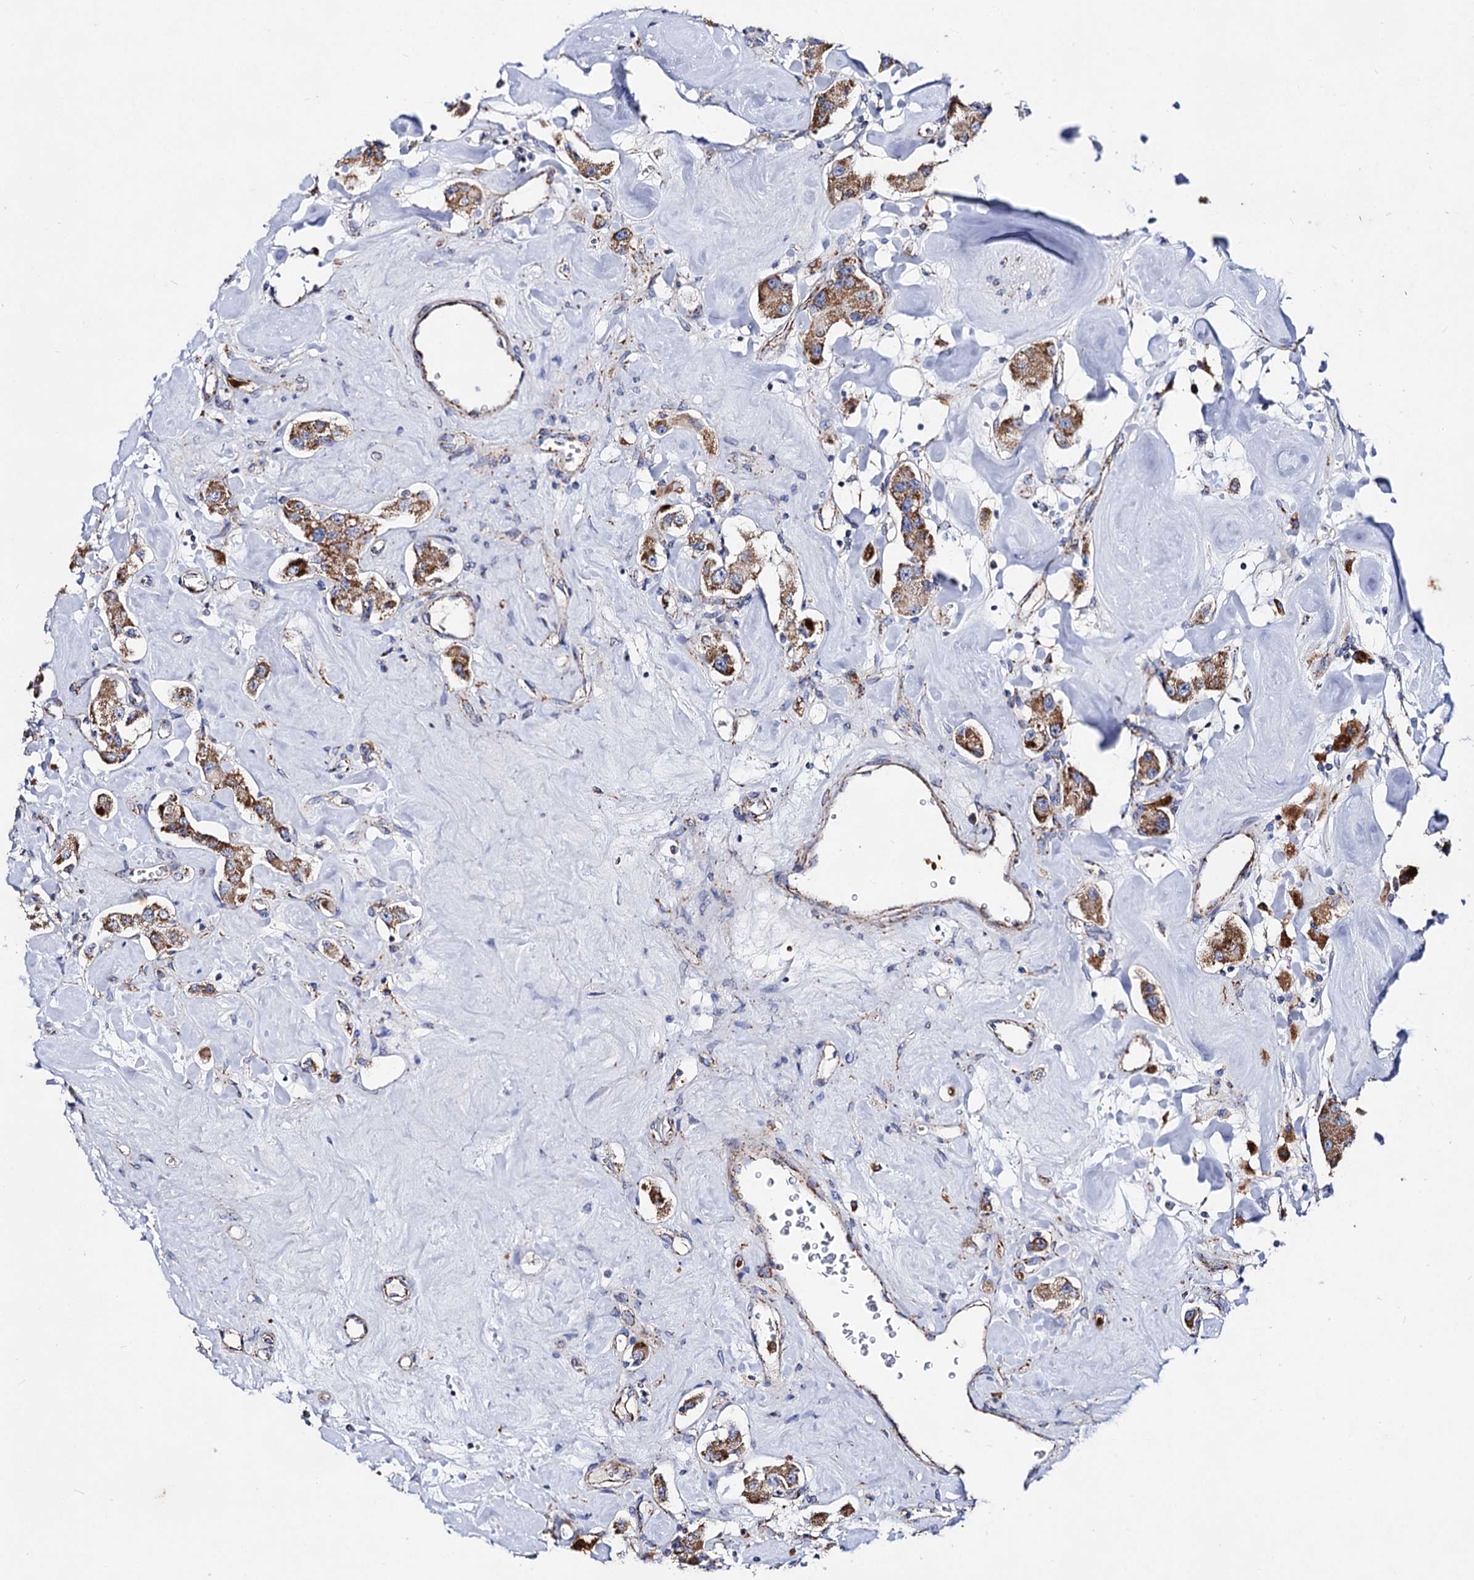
{"staining": {"intensity": "moderate", "quantity": ">75%", "location": "cytoplasmic/membranous"}, "tissue": "carcinoid", "cell_type": "Tumor cells", "image_type": "cancer", "snomed": [{"axis": "morphology", "description": "Carcinoid, malignant, NOS"}, {"axis": "topography", "description": "Pancreas"}], "caption": "The immunohistochemical stain shows moderate cytoplasmic/membranous positivity in tumor cells of carcinoid (malignant) tissue.", "gene": "ACAD9", "patient": {"sex": "male", "age": 41}}